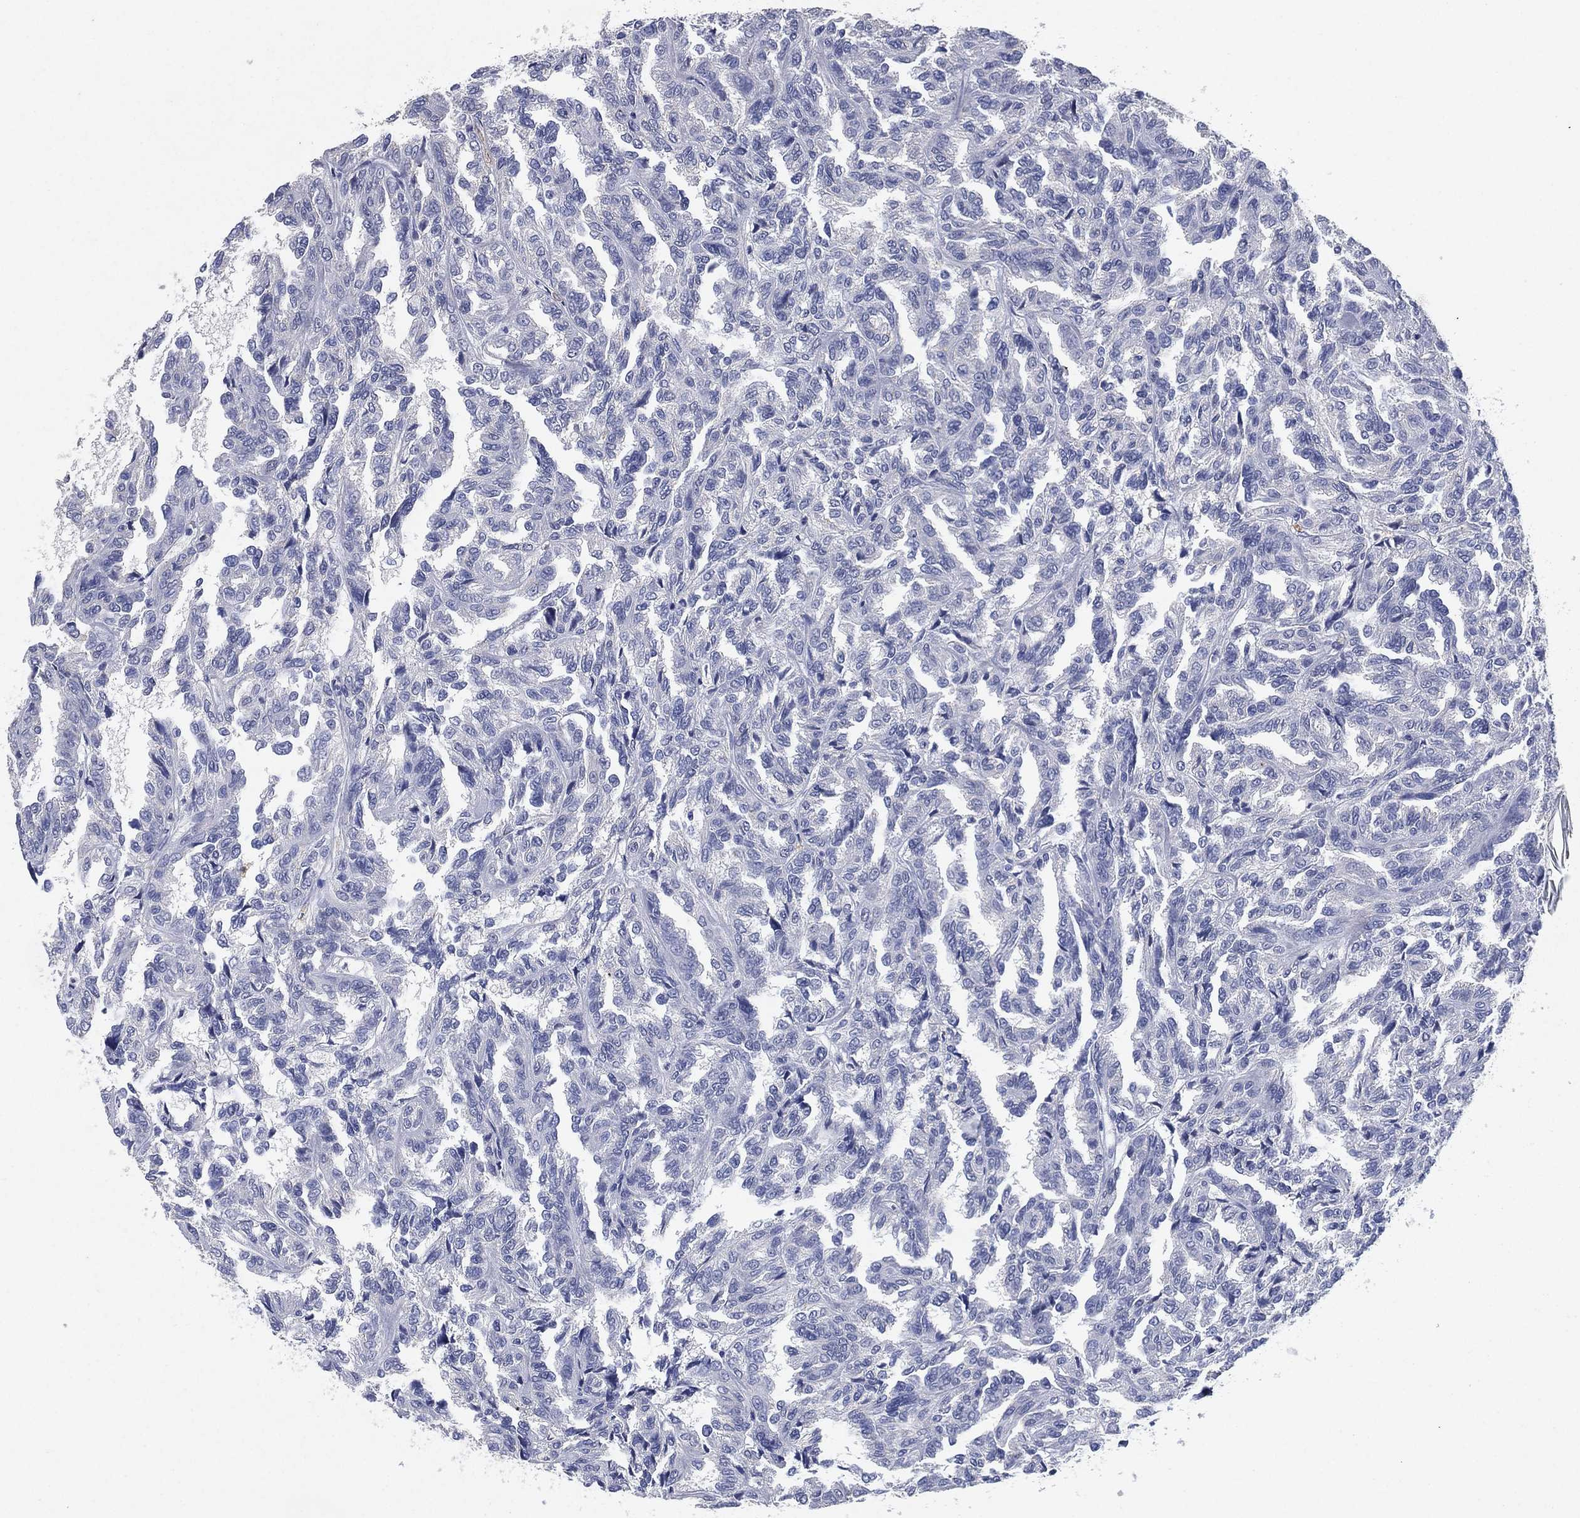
{"staining": {"intensity": "negative", "quantity": "none", "location": "none"}, "tissue": "renal cancer", "cell_type": "Tumor cells", "image_type": "cancer", "snomed": [{"axis": "morphology", "description": "Adenocarcinoma, NOS"}, {"axis": "topography", "description": "Kidney"}], "caption": "High power microscopy histopathology image of an IHC histopathology image of adenocarcinoma (renal), revealing no significant expression in tumor cells.", "gene": "FSCN2", "patient": {"sex": "male", "age": 79}}